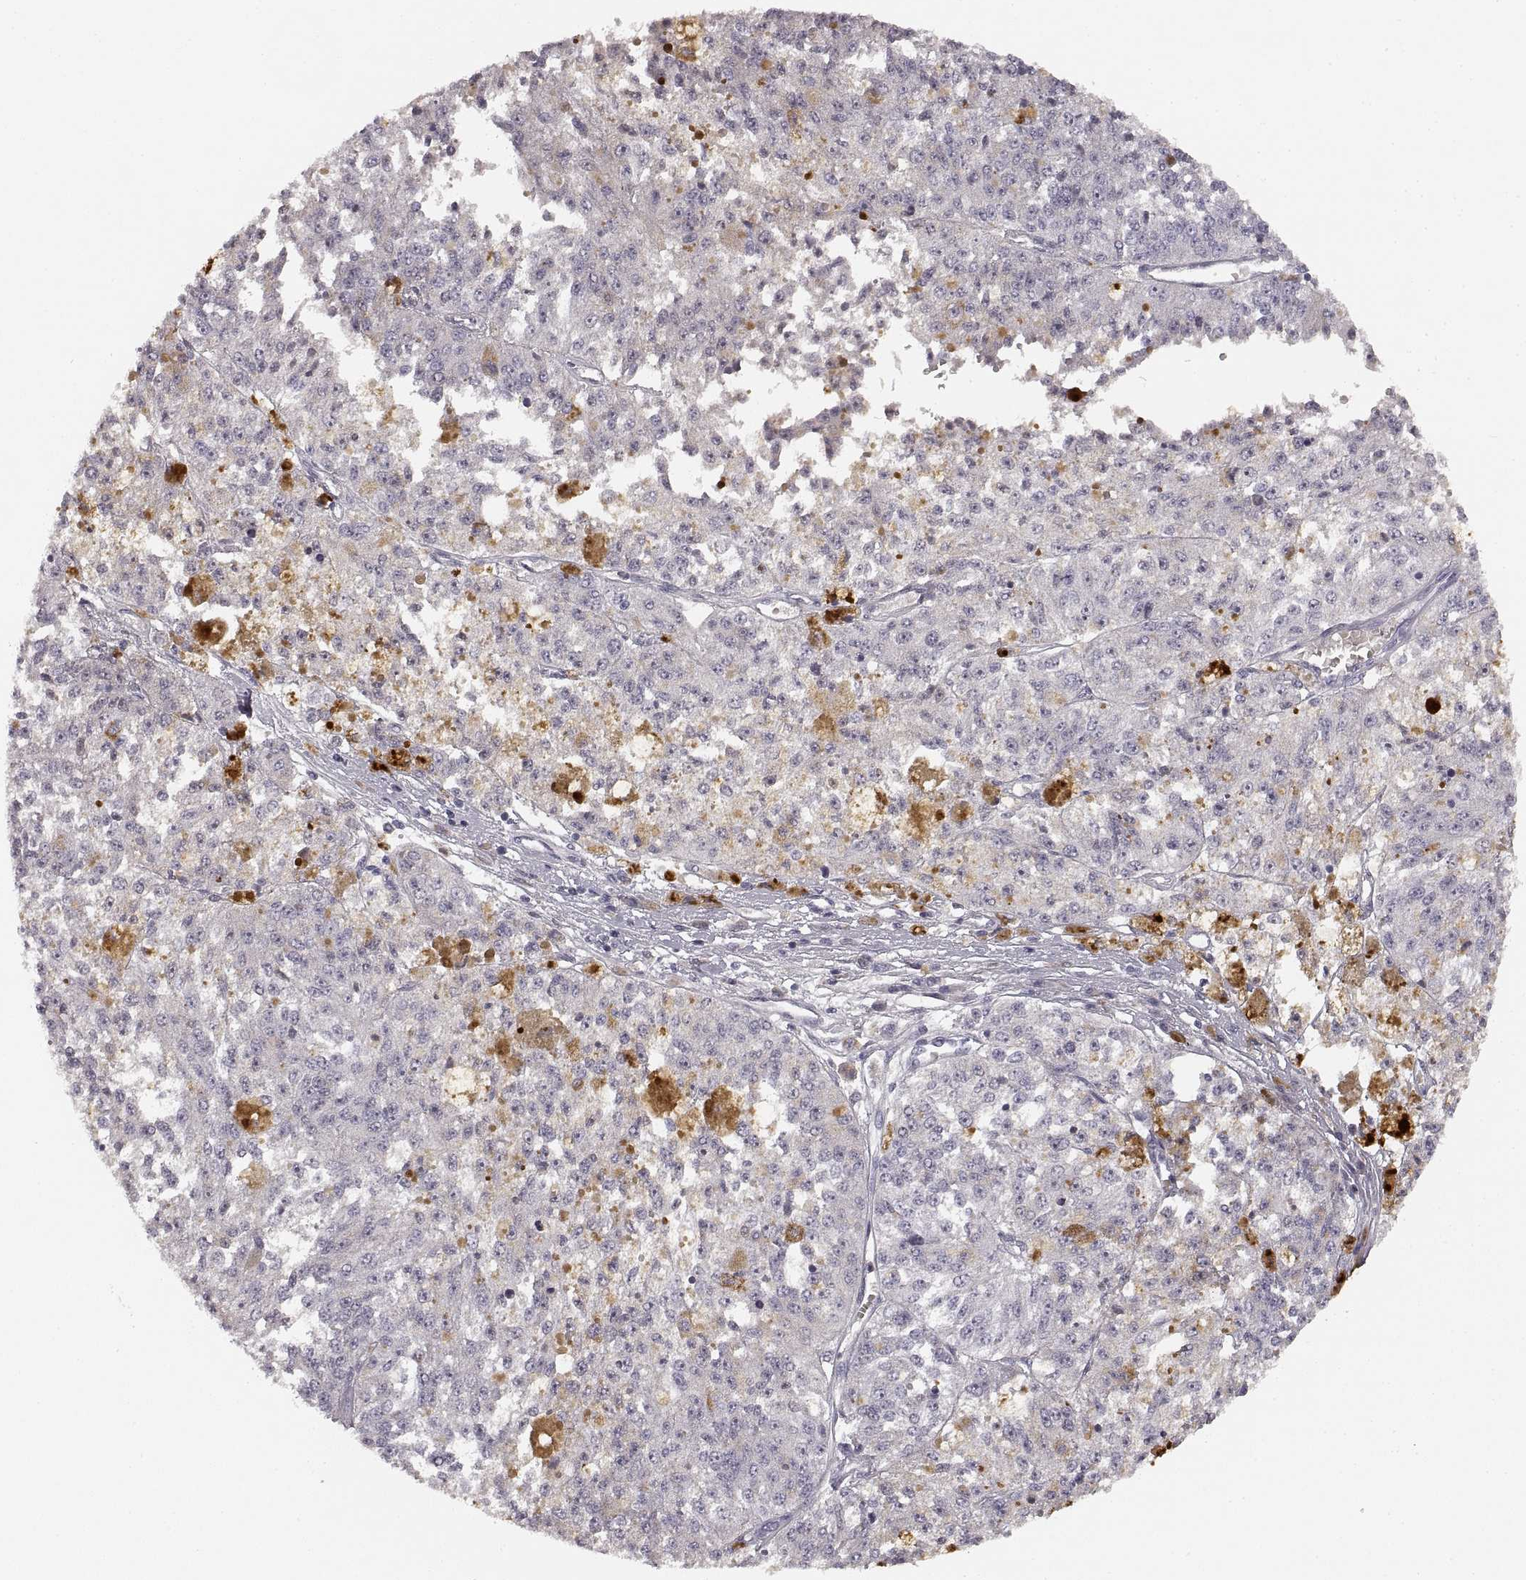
{"staining": {"intensity": "negative", "quantity": "none", "location": "none"}, "tissue": "melanoma", "cell_type": "Tumor cells", "image_type": "cancer", "snomed": [{"axis": "morphology", "description": "Malignant melanoma, Metastatic site"}, {"axis": "topography", "description": "Lymph node"}], "caption": "This is an immunohistochemistry micrograph of malignant melanoma (metastatic site). There is no staining in tumor cells.", "gene": "RUNDC3A", "patient": {"sex": "female", "age": 64}}